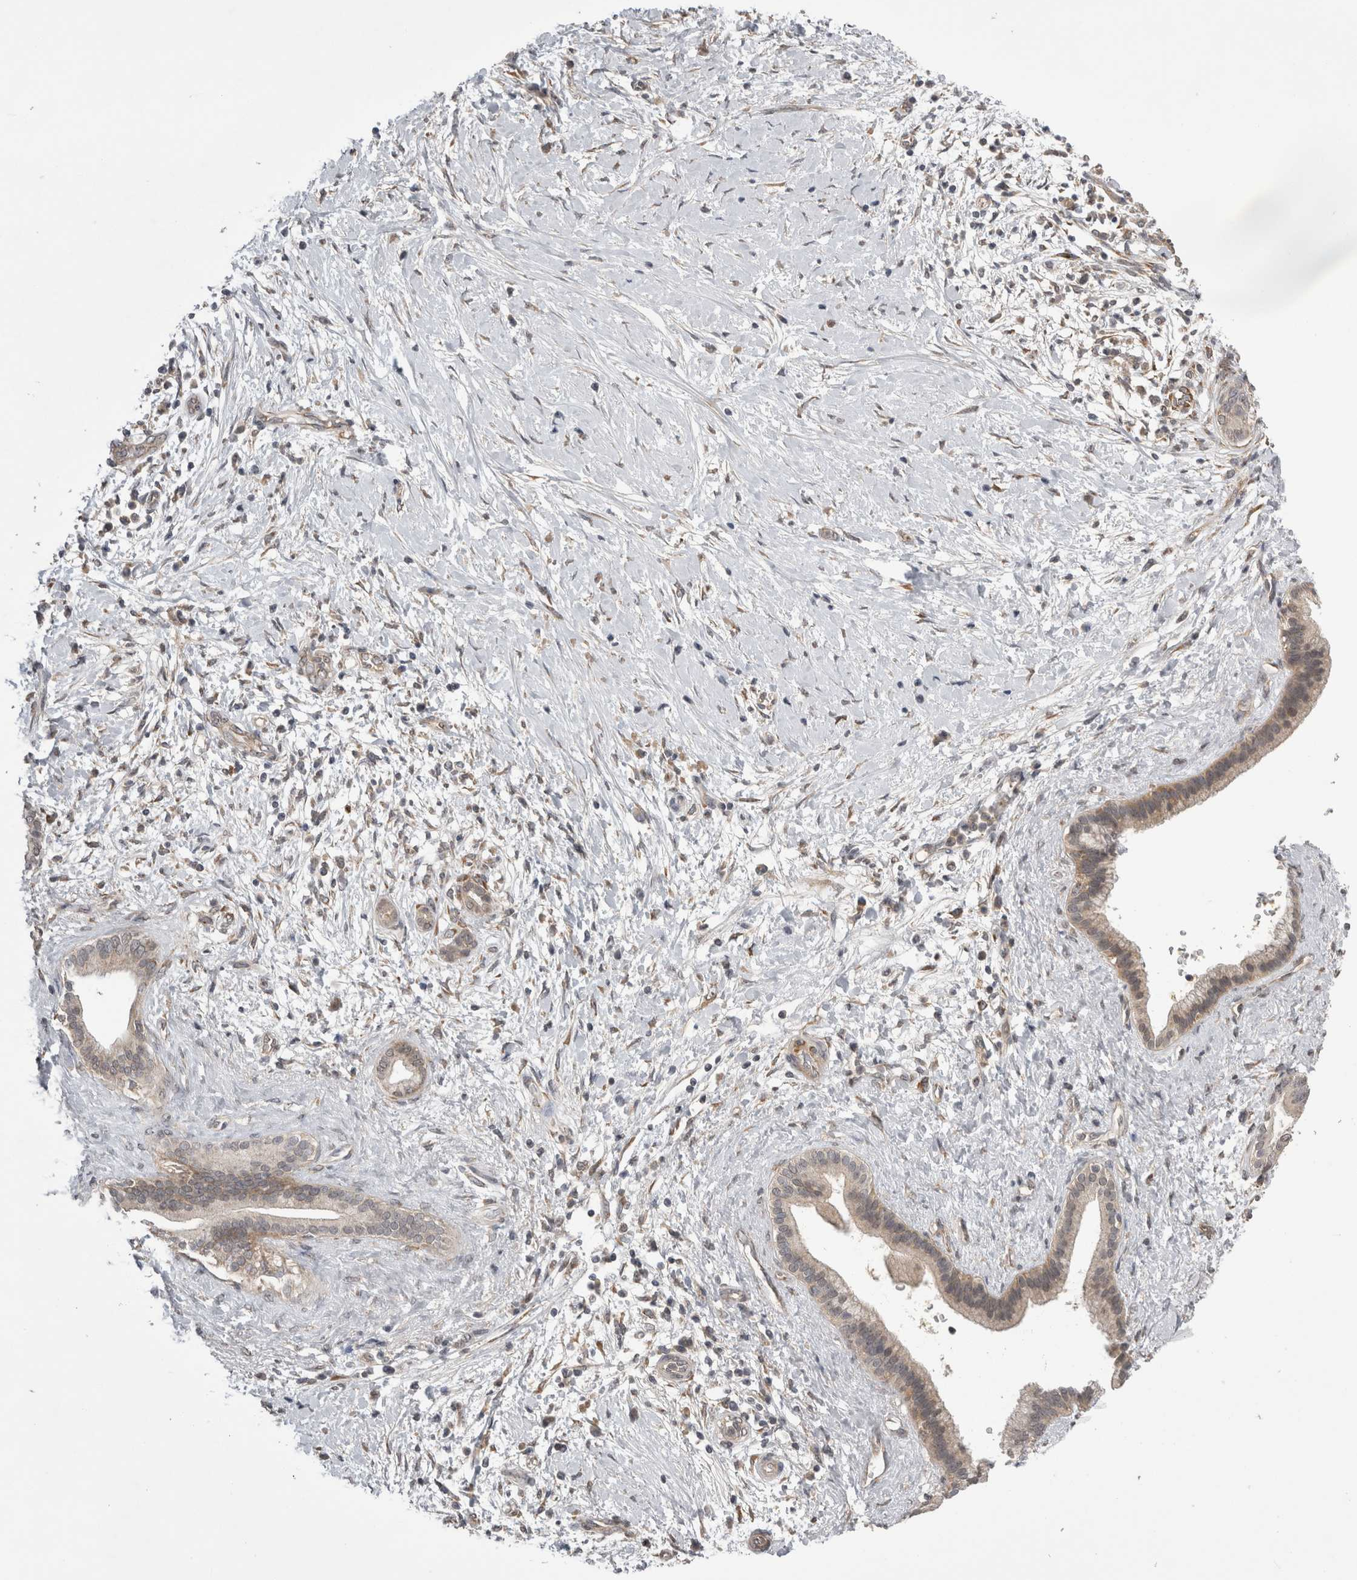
{"staining": {"intensity": "weak", "quantity": "25%-75%", "location": "cytoplasmic/membranous"}, "tissue": "pancreatic cancer", "cell_type": "Tumor cells", "image_type": "cancer", "snomed": [{"axis": "morphology", "description": "Adenocarcinoma, NOS"}, {"axis": "topography", "description": "Pancreas"}], "caption": "Immunohistochemical staining of pancreatic cancer (adenocarcinoma) exhibits weak cytoplasmic/membranous protein staining in about 25%-75% of tumor cells.", "gene": "ARHGAP29", "patient": {"sex": "male", "age": 58}}